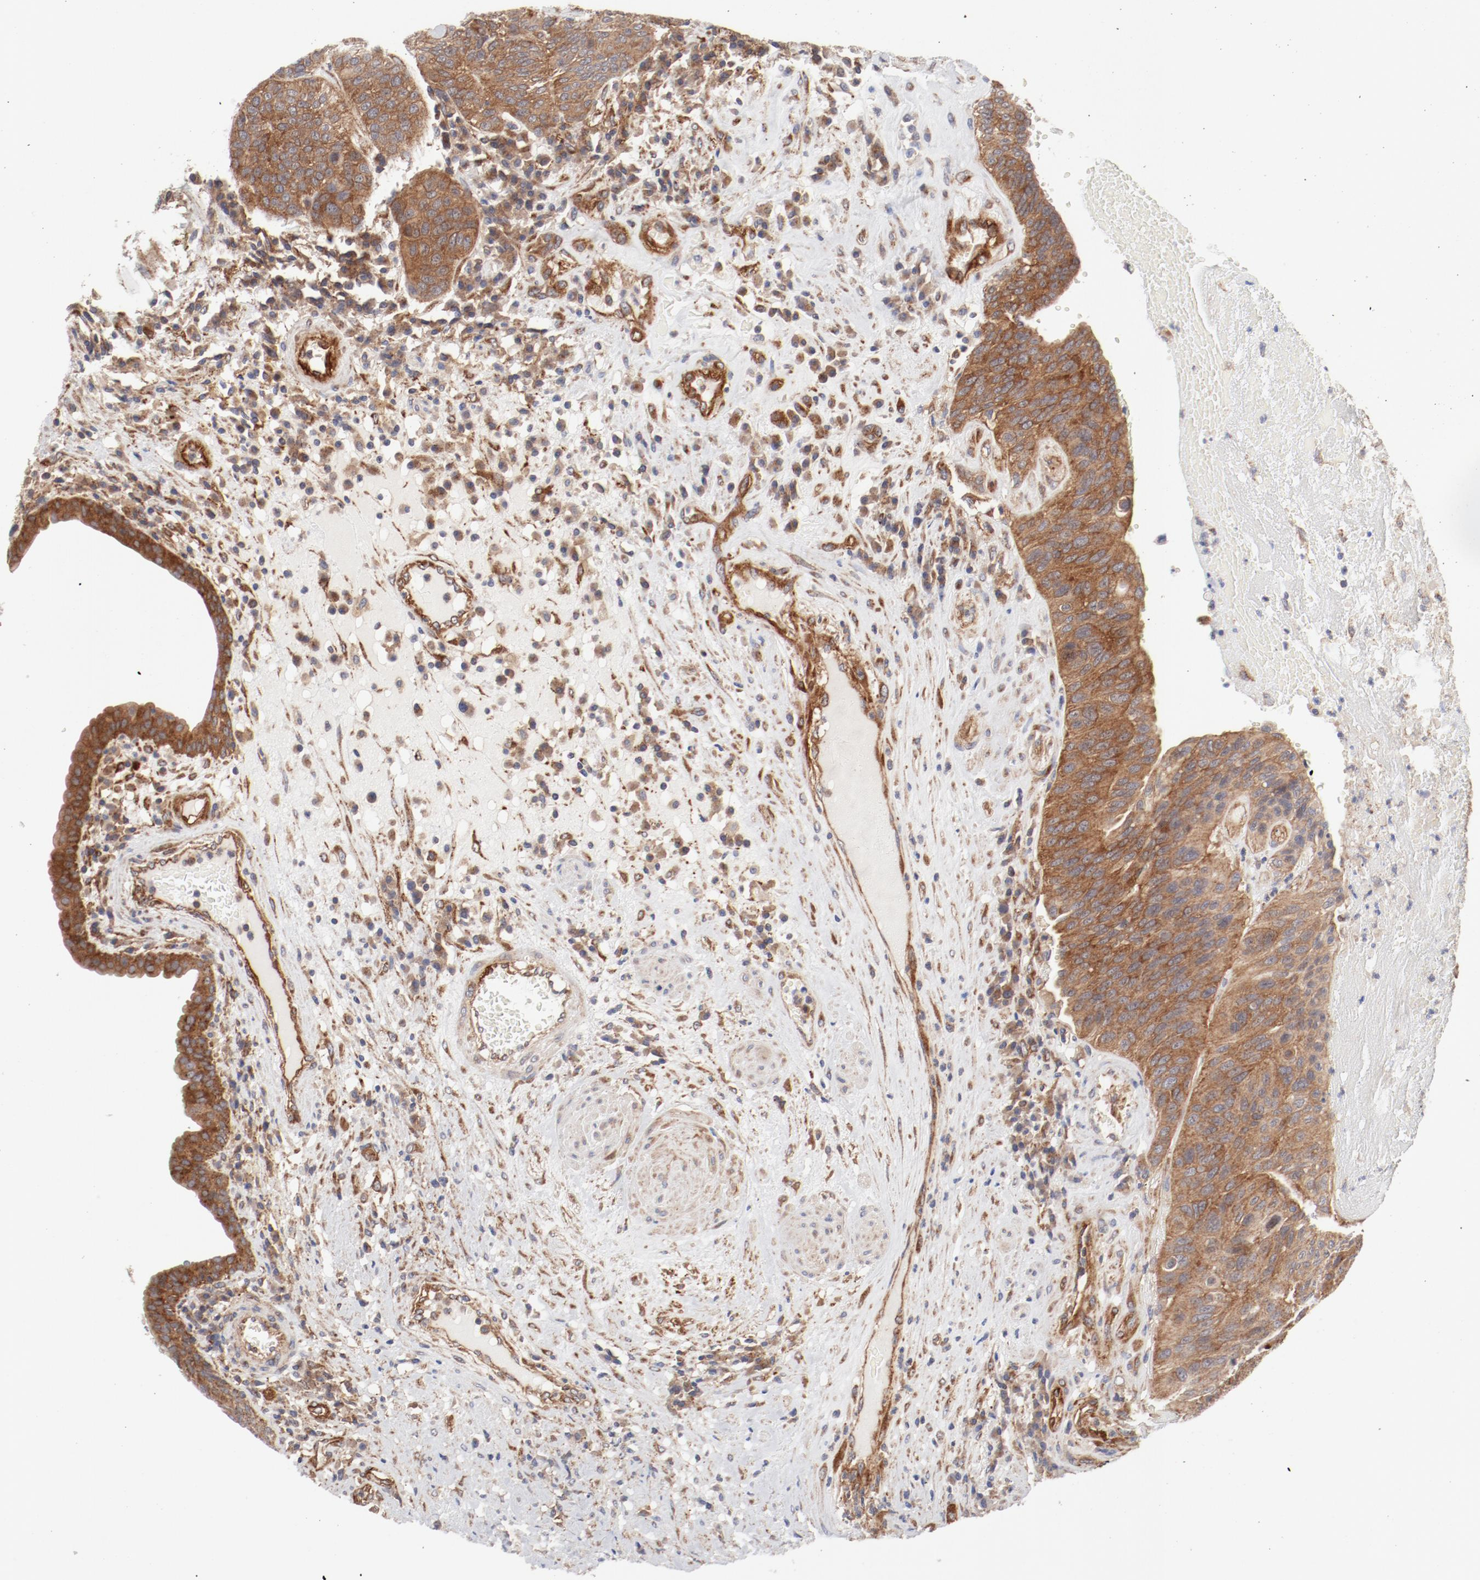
{"staining": {"intensity": "moderate", "quantity": ">75%", "location": "cytoplasmic/membranous"}, "tissue": "urothelial cancer", "cell_type": "Tumor cells", "image_type": "cancer", "snomed": [{"axis": "morphology", "description": "Urothelial carcinoma, High grade"}, {"axis": "topography", "description": "Urinary bladder"}], "caption": "Tumor cells exhibit medium levels of moderate cytoplasmic/membranous expression in about >75% of cells in urothelial cancer. The staining is performed using DAB brown chromogen to label protein expression. The nuclei are counter-stained blue using hematoxylin.", "gene": "AP2A1", "patient": {"sex": "male", "age": 66}}